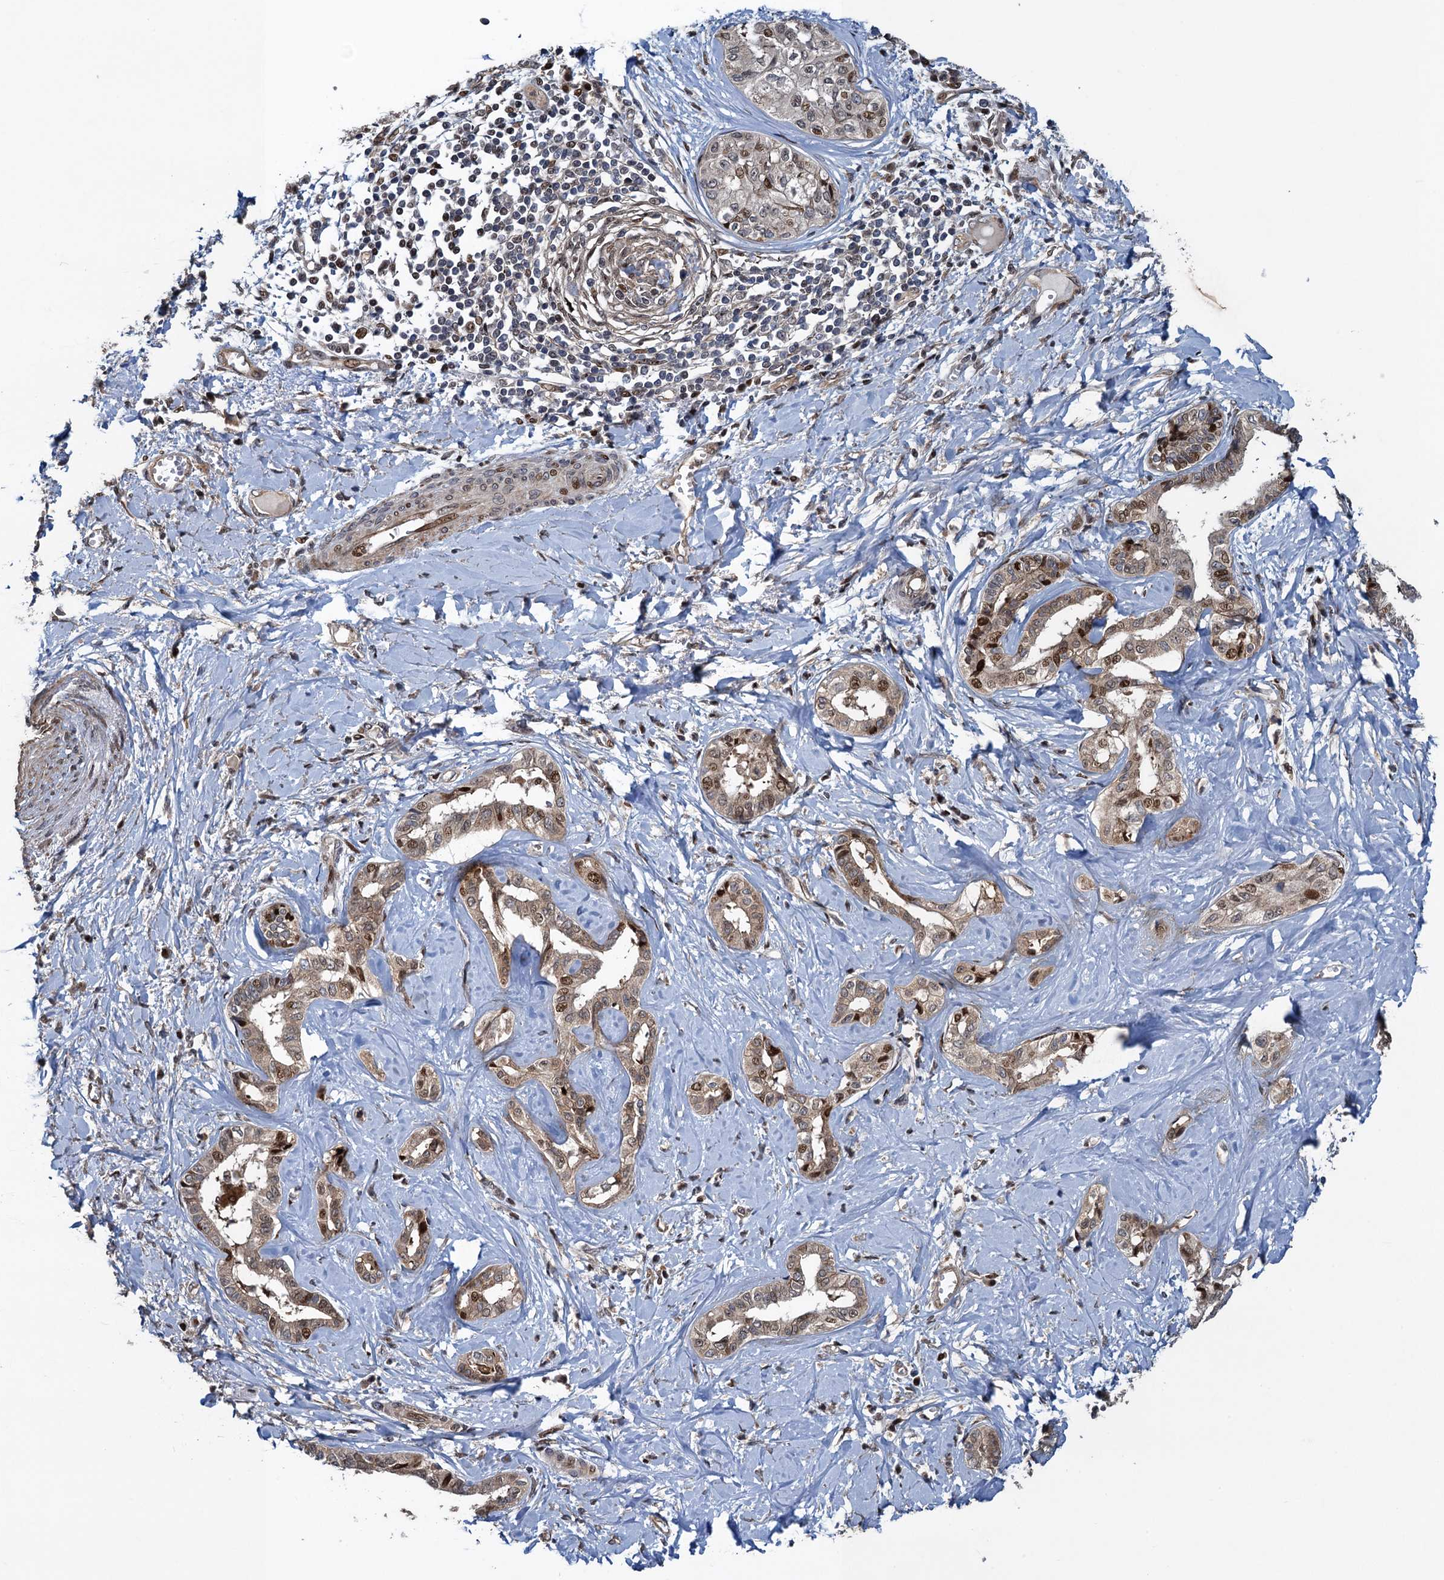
{"staining": {"intensity": "moderate", "quantity": "25%-75%", "location": "cytoplasmic/membranous,nuclear"}, "tissue": "liver cancer", "cell_type": "Tumor cells", "image_type": "cancer", "snomed": [{"axis": "morphology", "description": "Cholangiocarcinoma"}, {"axis": "topography", "description": "Liver"}], "caption": "Moderate cytoplasmic/membranous and nuclear staining is present in approximately 25%-75% of tumor cells in liver cancer (cholangiocarcinoma).", "gene": "ATOSA", "patient": {"sex": "female", "age": 77}}